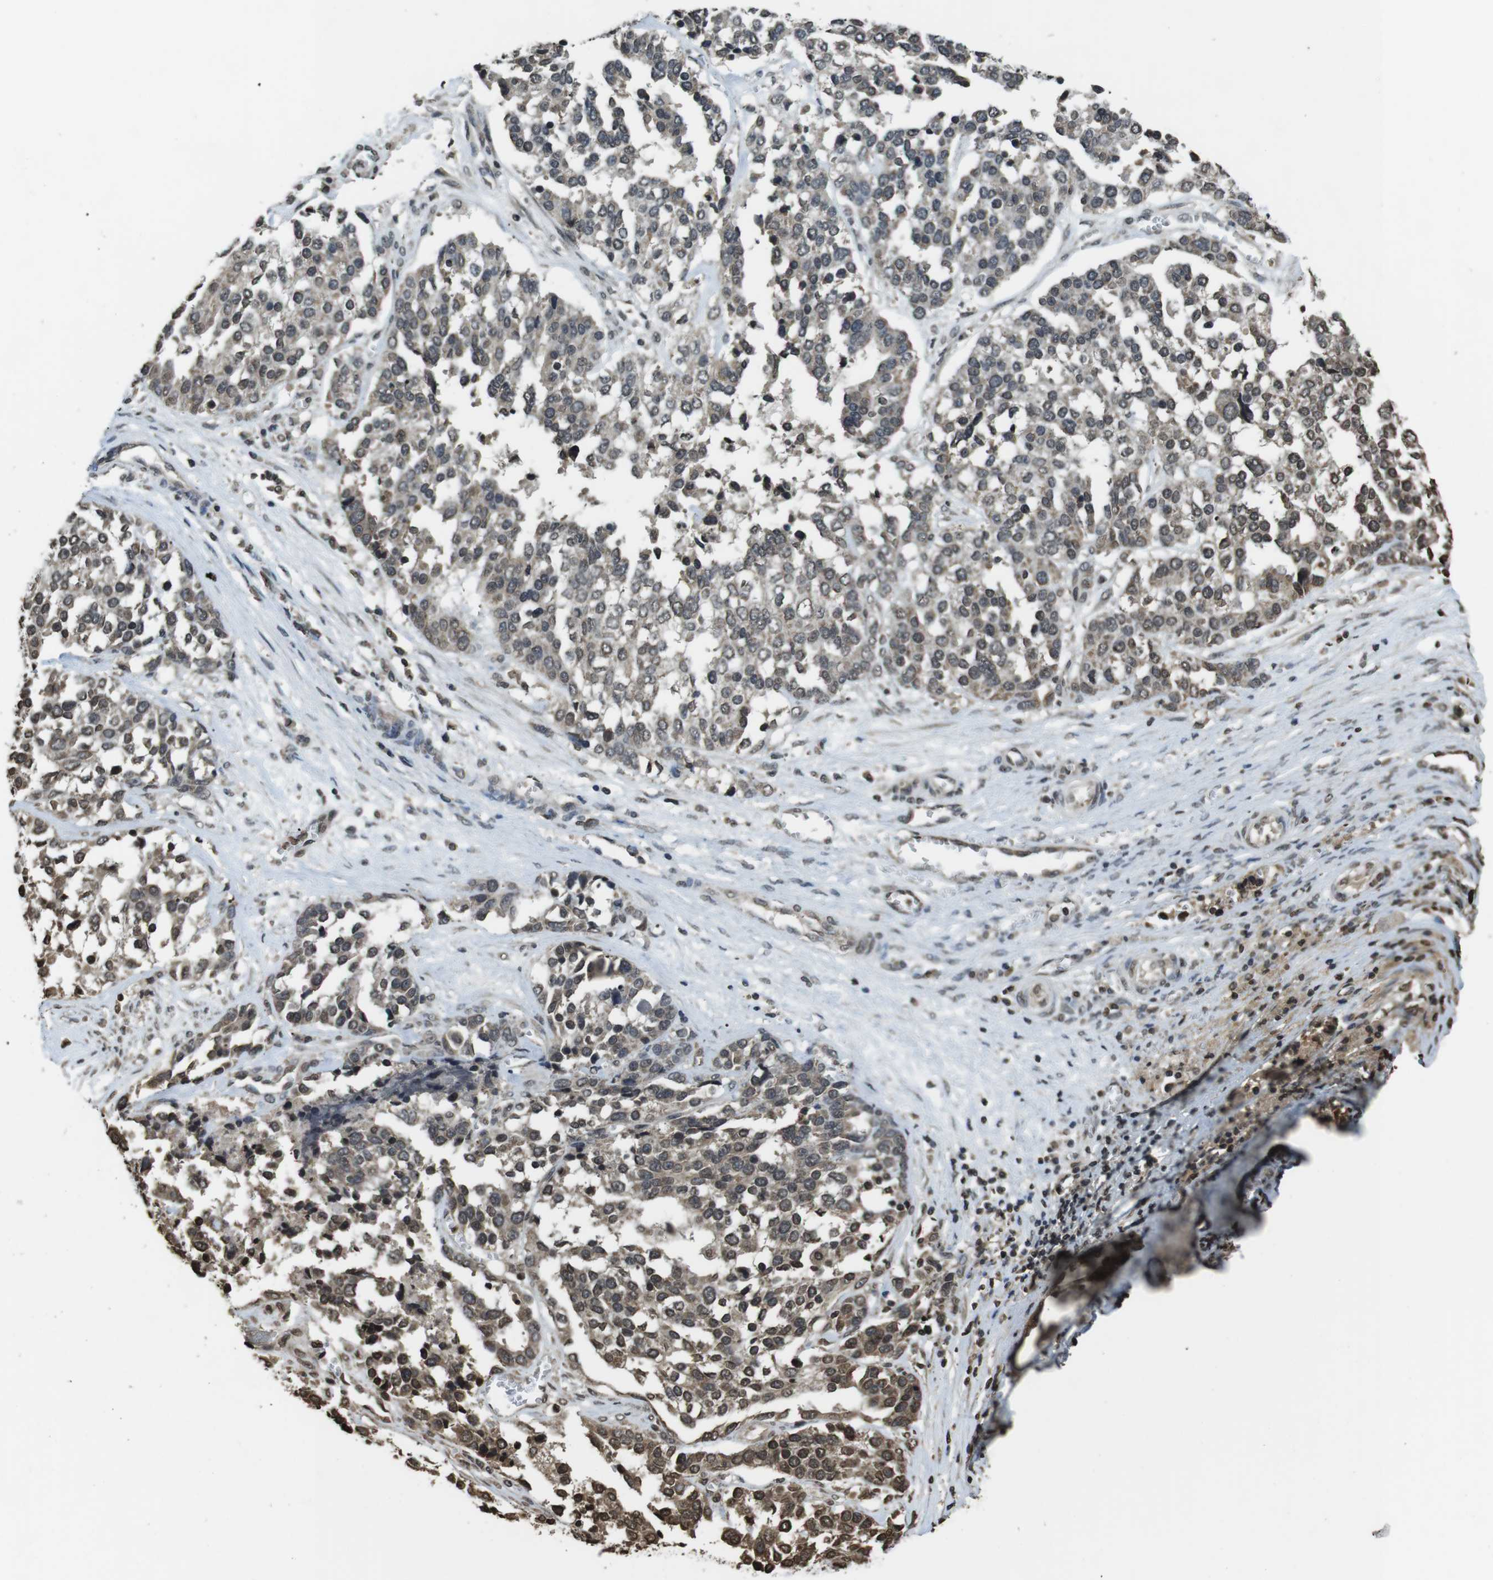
{"staining": {"intensity": "moderate", "quantity": "25%-75%", "location": "nuclear"}, "tissue": "ovarian cancer", "cell_type": "Tumor cells", "image_type": "cancer", "snomed": [{"axis": "morphology", "description": "Cystadenocarcinoma, serous, NOS"}, {"axis": "topography", "description": "Ovary"}], "caption": "Immunohistochemistry (IHC) micrograph of neoplastic tissue: ovarian cancer stained using IHC demonstrates medium levels of moderate protein expression localized specifically in the nuclear of tumor cells, appearing as a nuclear brown color.", "gene": "MAF", "patient": {"sex": "female", "age": 44}}